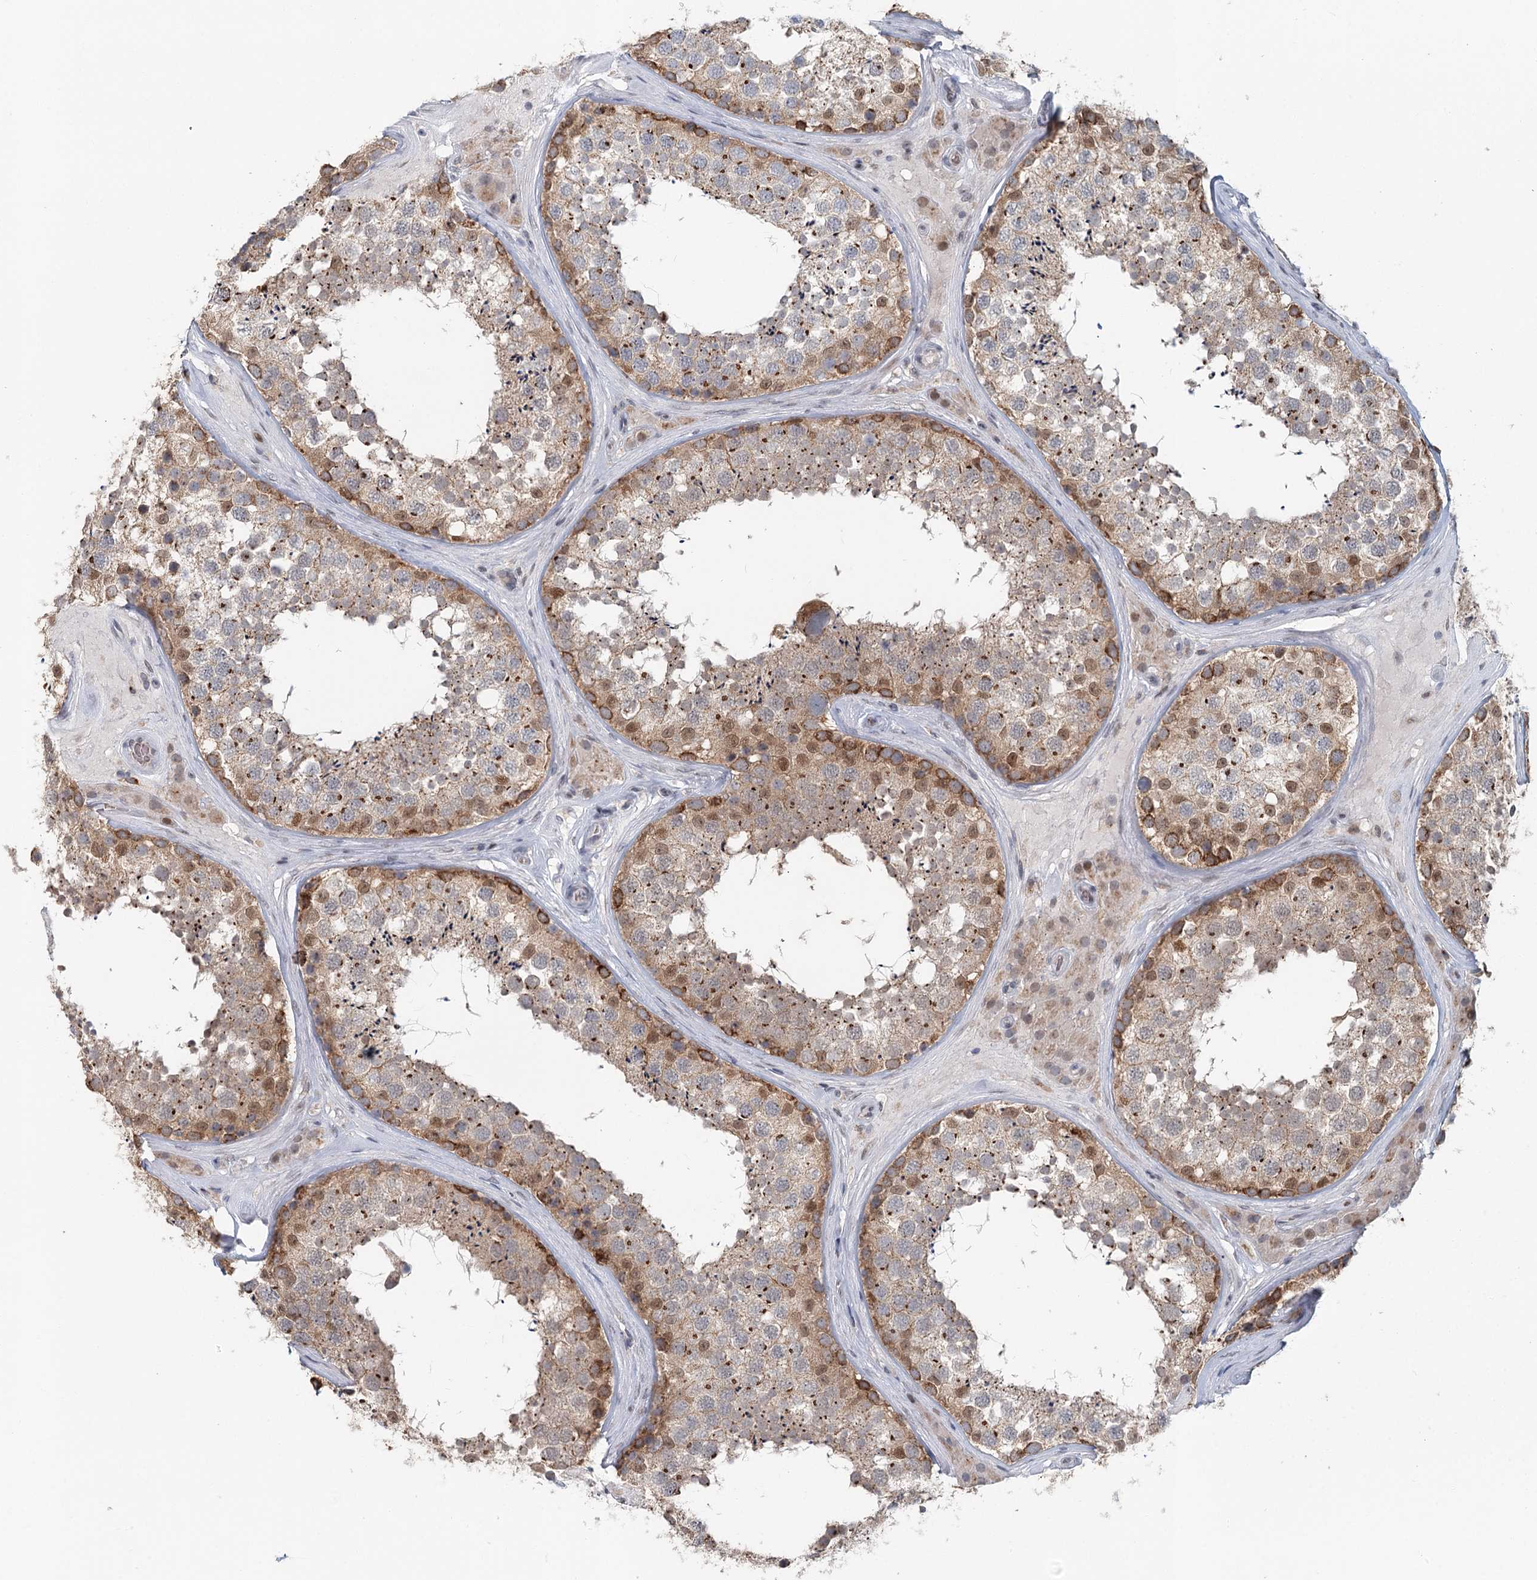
{"staining": {"intensity": "moderate", "quantity": ">75%", "location": "cytoplasmic/membranous"}, "tissue": "testis", "cell_type": "Cells in seminiferous ducts", "image_type": "normal", "snomed": [{"axis": "morphology", "description": "Normal tissue, NOS"}, {"axis": "topography", "description": "Testis"}], "caption": "The micrograph demonstrates immunohistochemical staining of normal testis. There is moderate cytoplasmic/membranous positivity is appreciated in about >75% of cells in seminiferous ducts. (DAB (3,3'-diaminobenzidine) = brown stain, brightfield microscopy at high magnification).", "gene": "ADK", "patient": {"sex": "male", "age": 46}}